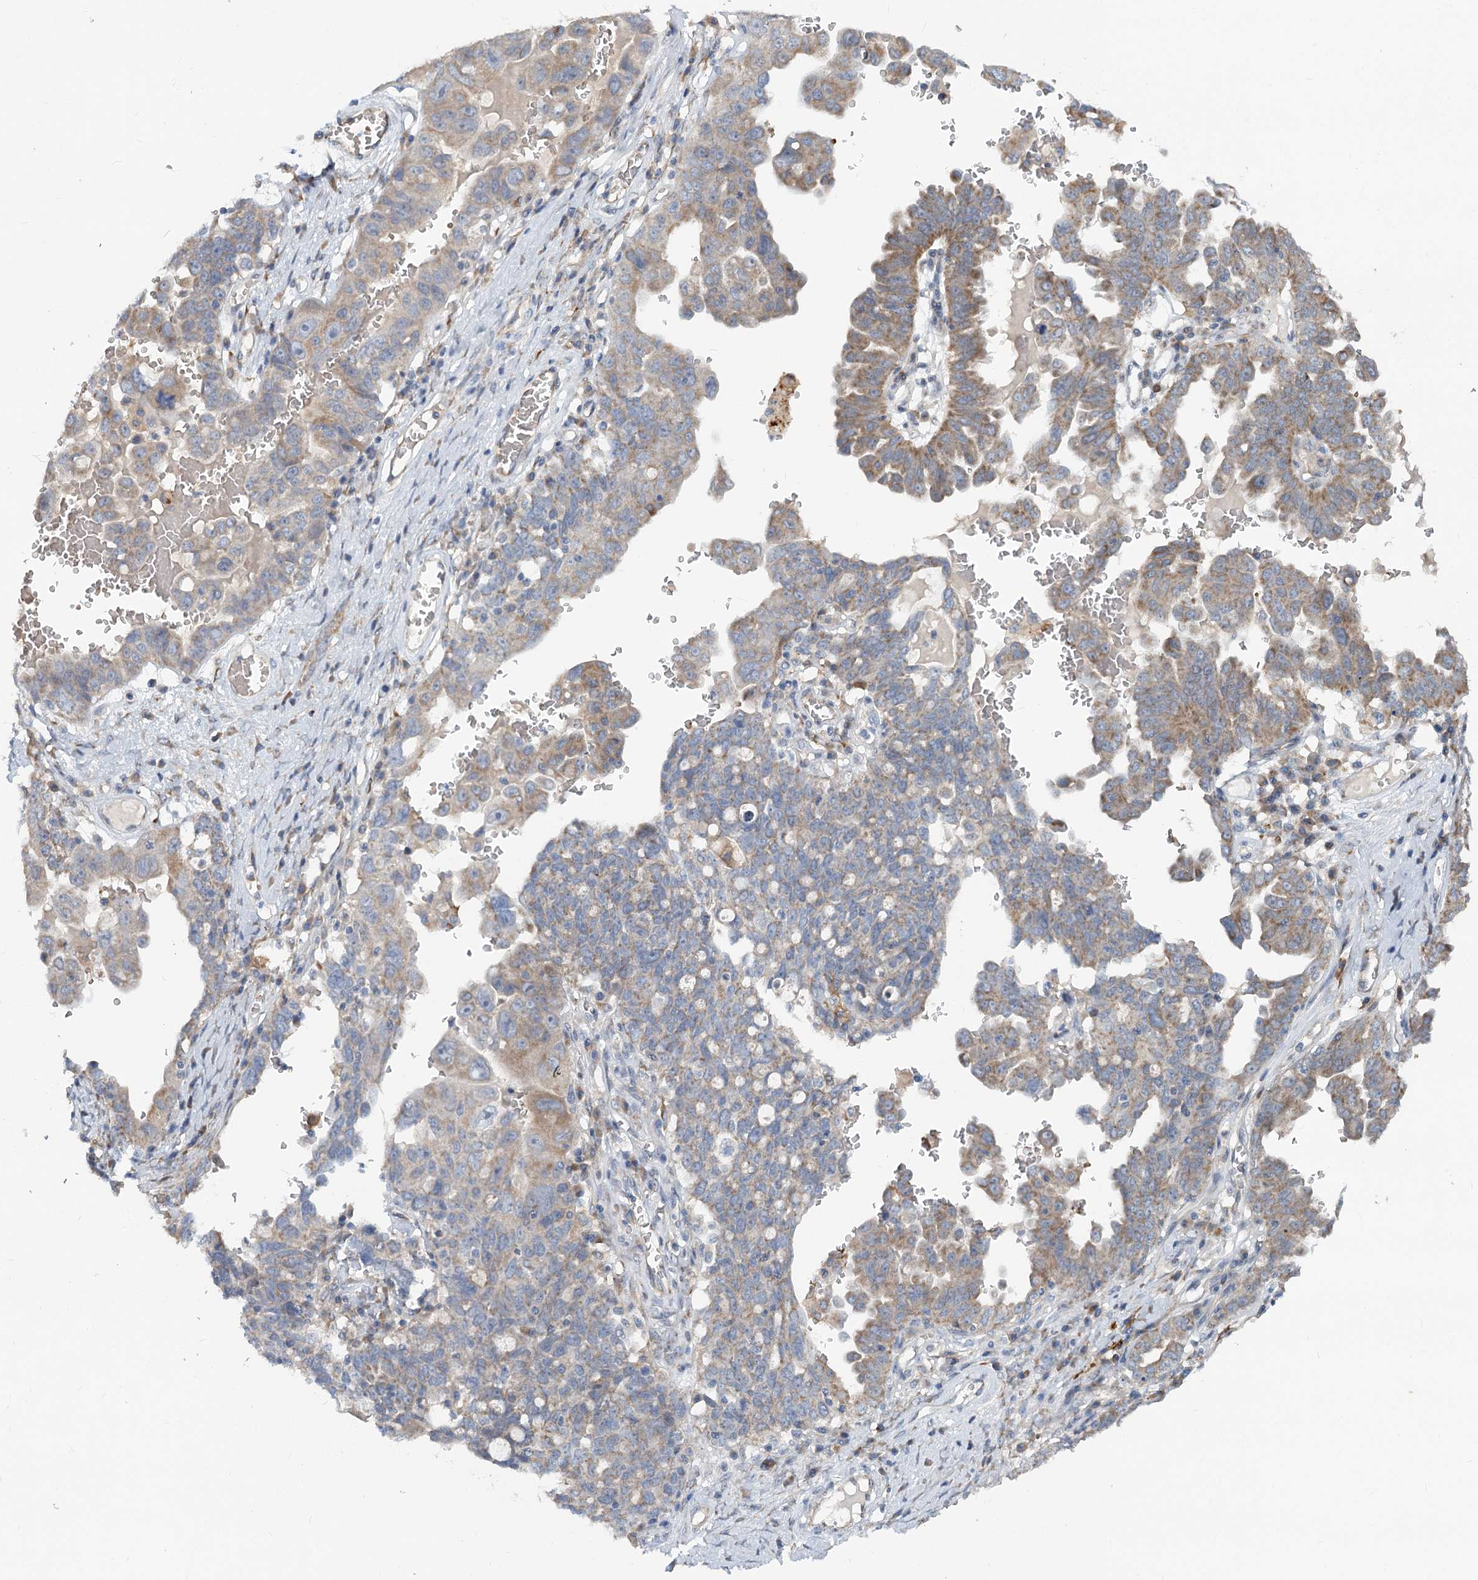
{"staining": {"intensity": "moderate", "quantity": "25%-75%", "location": "cytoplasmic/membranous"}, "tissue": "ovarian cancer", "cell_type": "Tumor cells", "image_type": "cancer", "snomed": [{"axis": "morphology", "description": "Carcinoma, endometroid"}, {"axis": "topography", "description": "Ovary"}], "caption": "Tumor cells reveal medium levels of moderate cytoplasmic/membranous expression in approximately 25%-75% of cells in ovarian cancer (endometroid carcinoma).", "gene": "CIB4", "patient": {"sex": "female", "age": 62}}